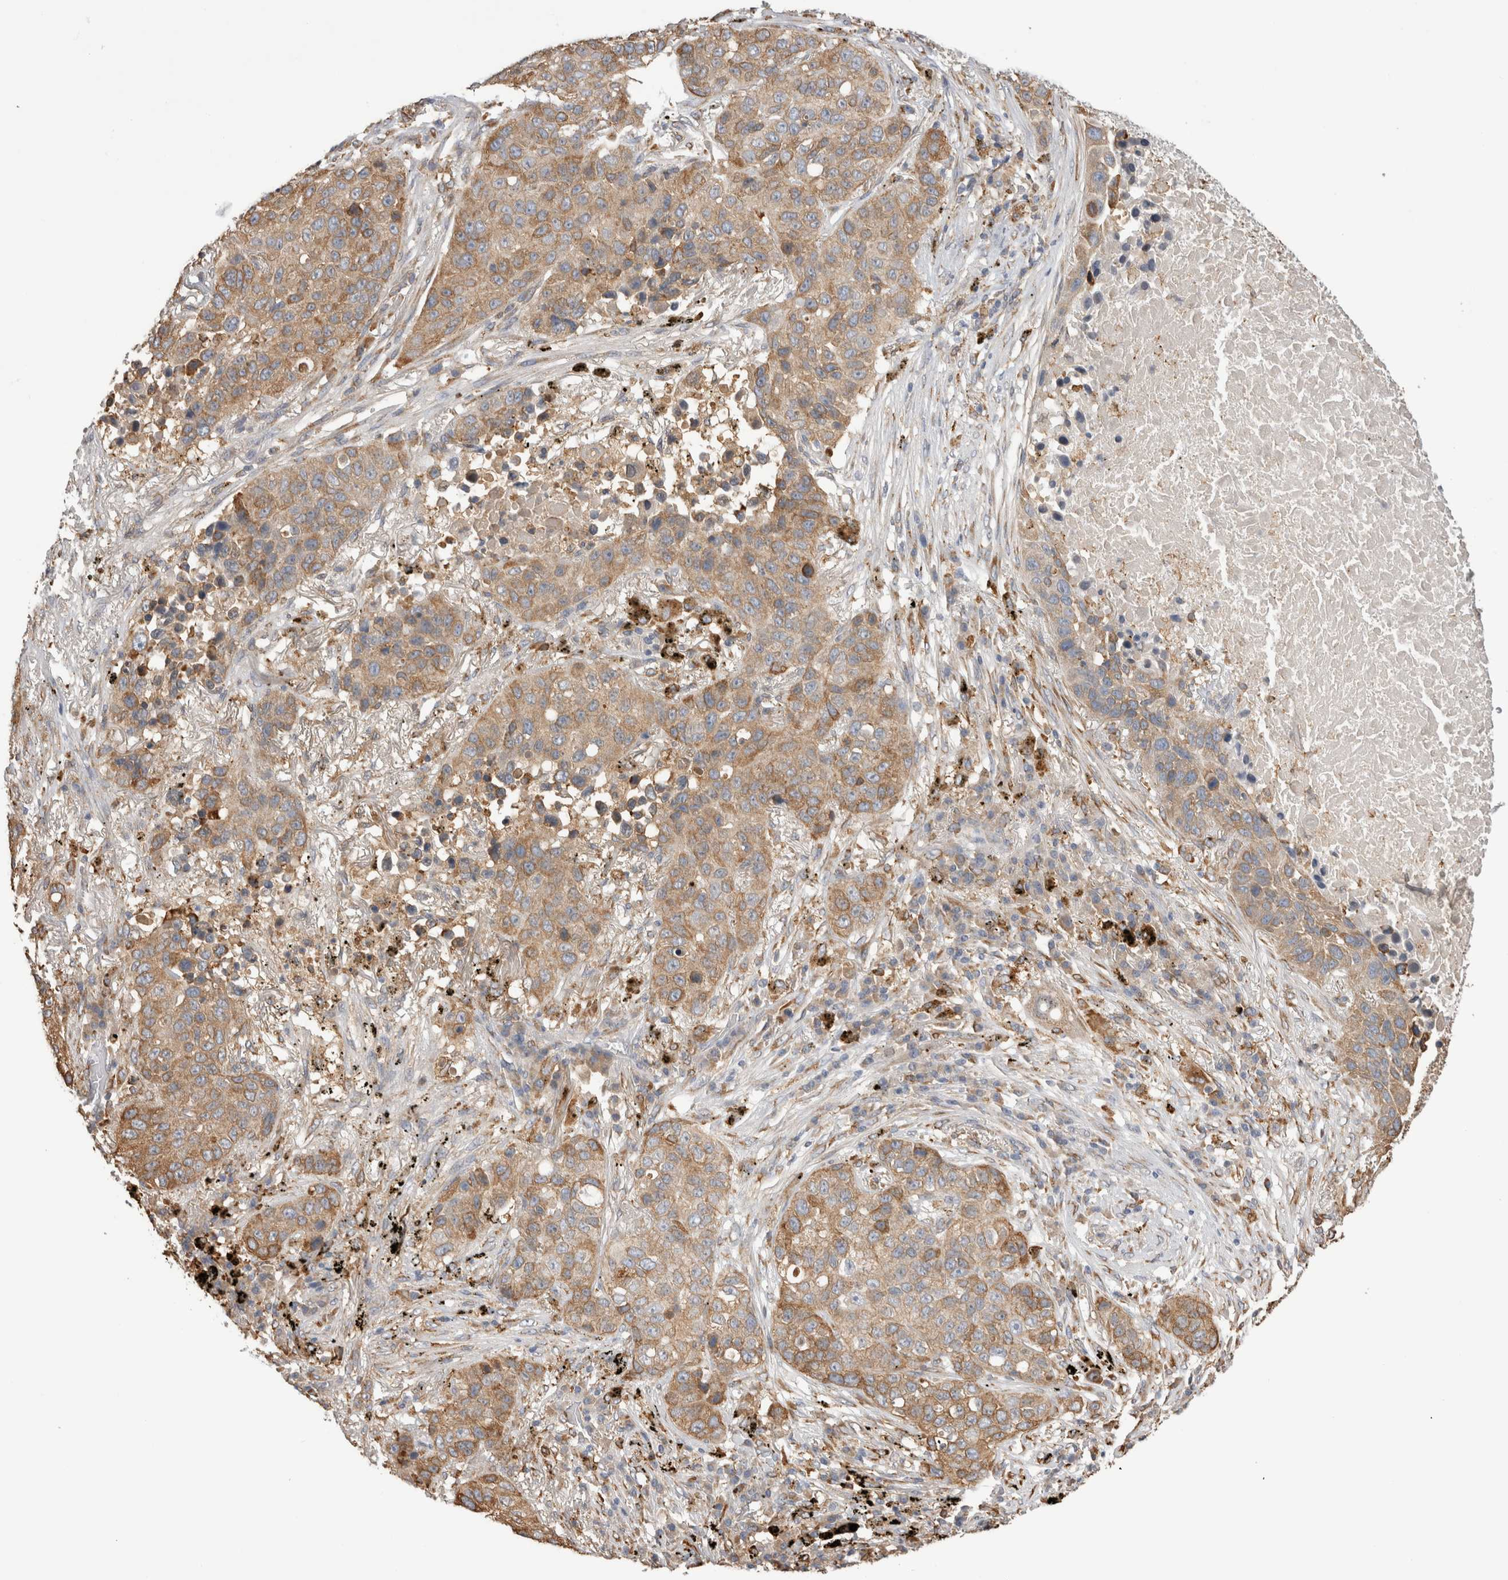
{"staining": {"intensity": "moderate", "quantity": ">75%", "location": "cytoplasmic/membranous"}, "tissue": "lung cancer", "cell_type": "Tumor cells", "image_type": "cancer", "snomed": [{"axis": "morphology", "description": "Squamous cell carcinoma, NOS"}, {"axis": "topography", "description": "Lung"}], "caption": "Lung squamous cell carcinoma stained with a brown dye exhibits moderate cytoplasmic/membranous positive expression in about >75% of tumor cells.", "gene": "LRPAP1", "patient": {"sex": "male", "age": 57}}